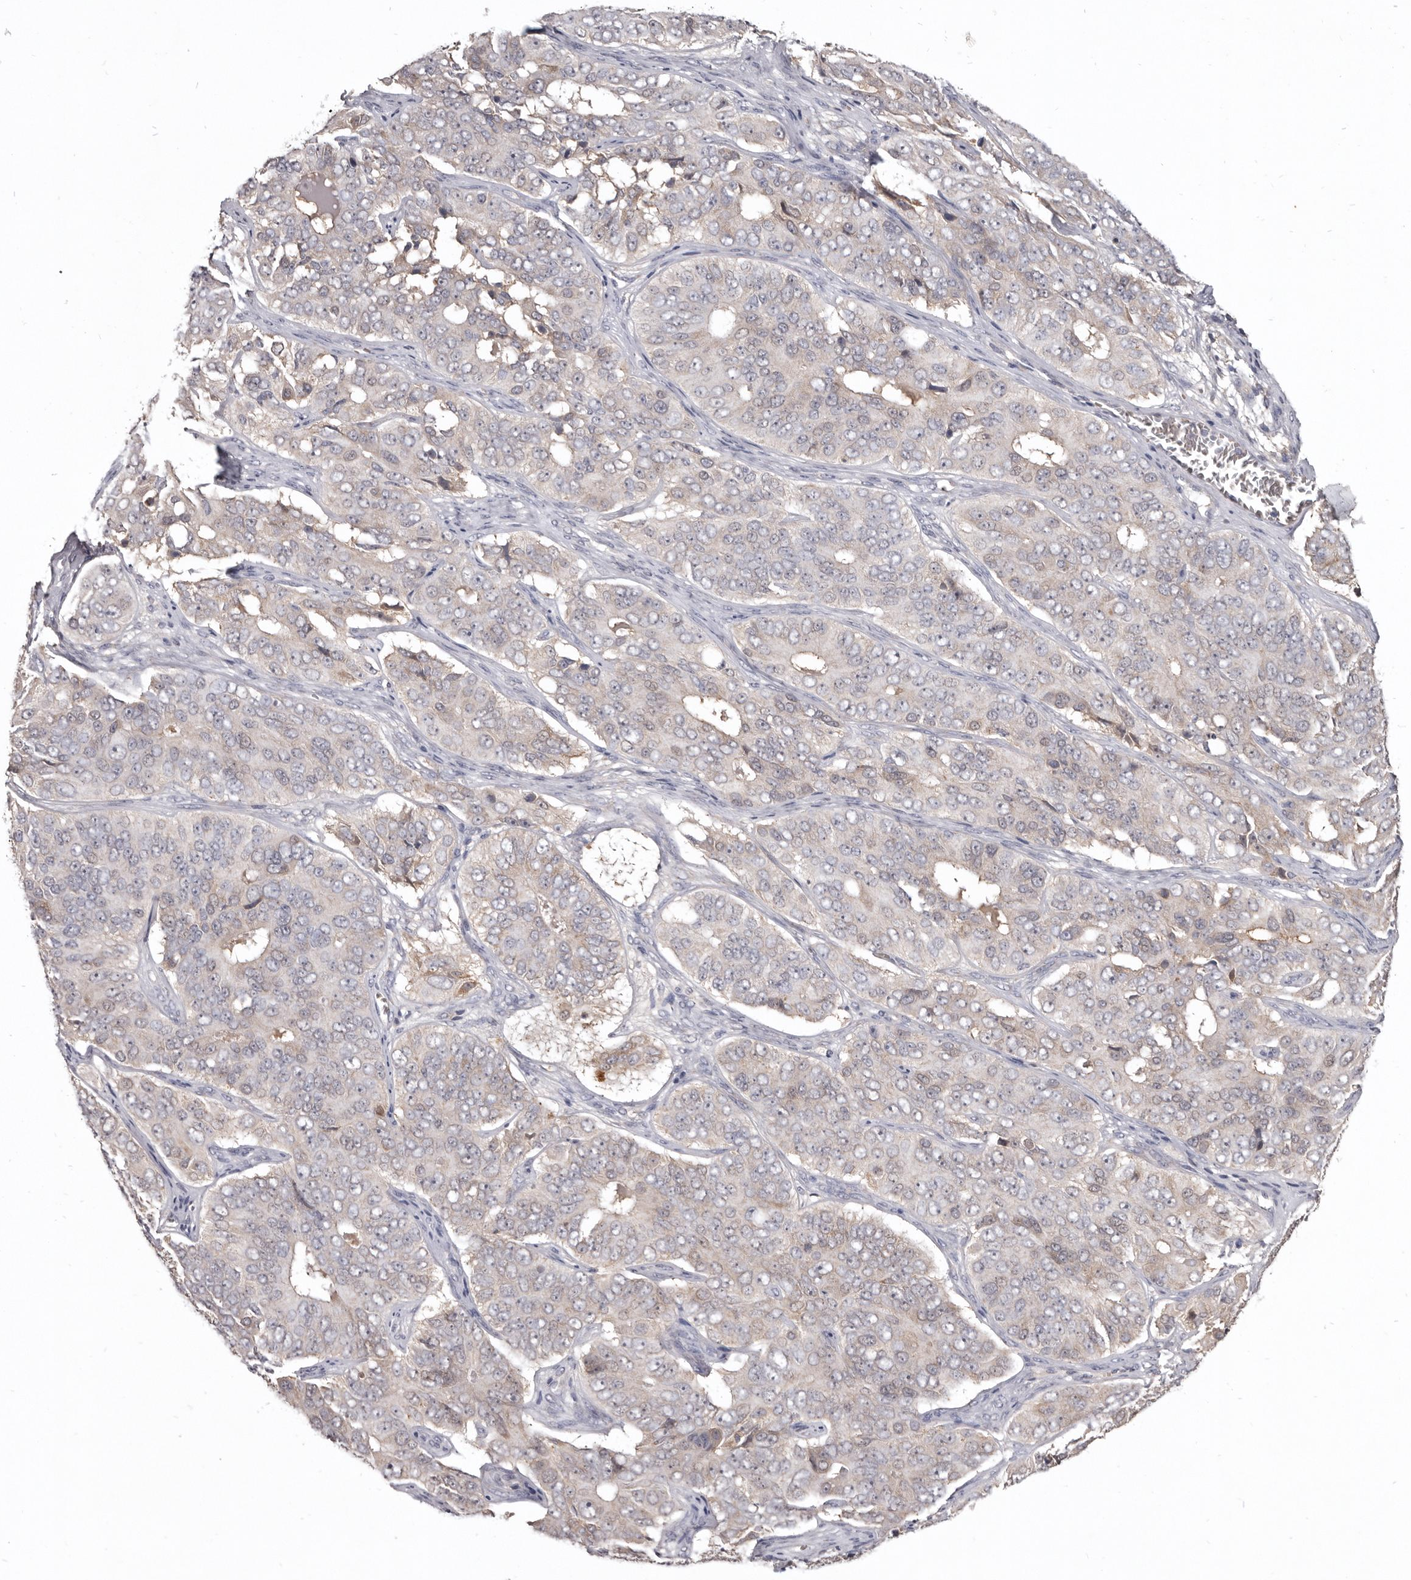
{"staining": {"intensity": "negative", "quantity": "none", "location": "none"}, "tissue": "ovarian cancer", "cell_type": "Tumor cells", "image_type": "cancer", "snomed": [{"axis": "morphology", "description": "Carcinoma, endometroid"}, {"axis": "topography", "description": "Ovary"}], "caption": "The image demonstrates no significant positivity in tumor cells of ovarian cancer (endometroid carcinoma).", "gene": "NENF", "patient": {"sex": "female", "age": 51}}